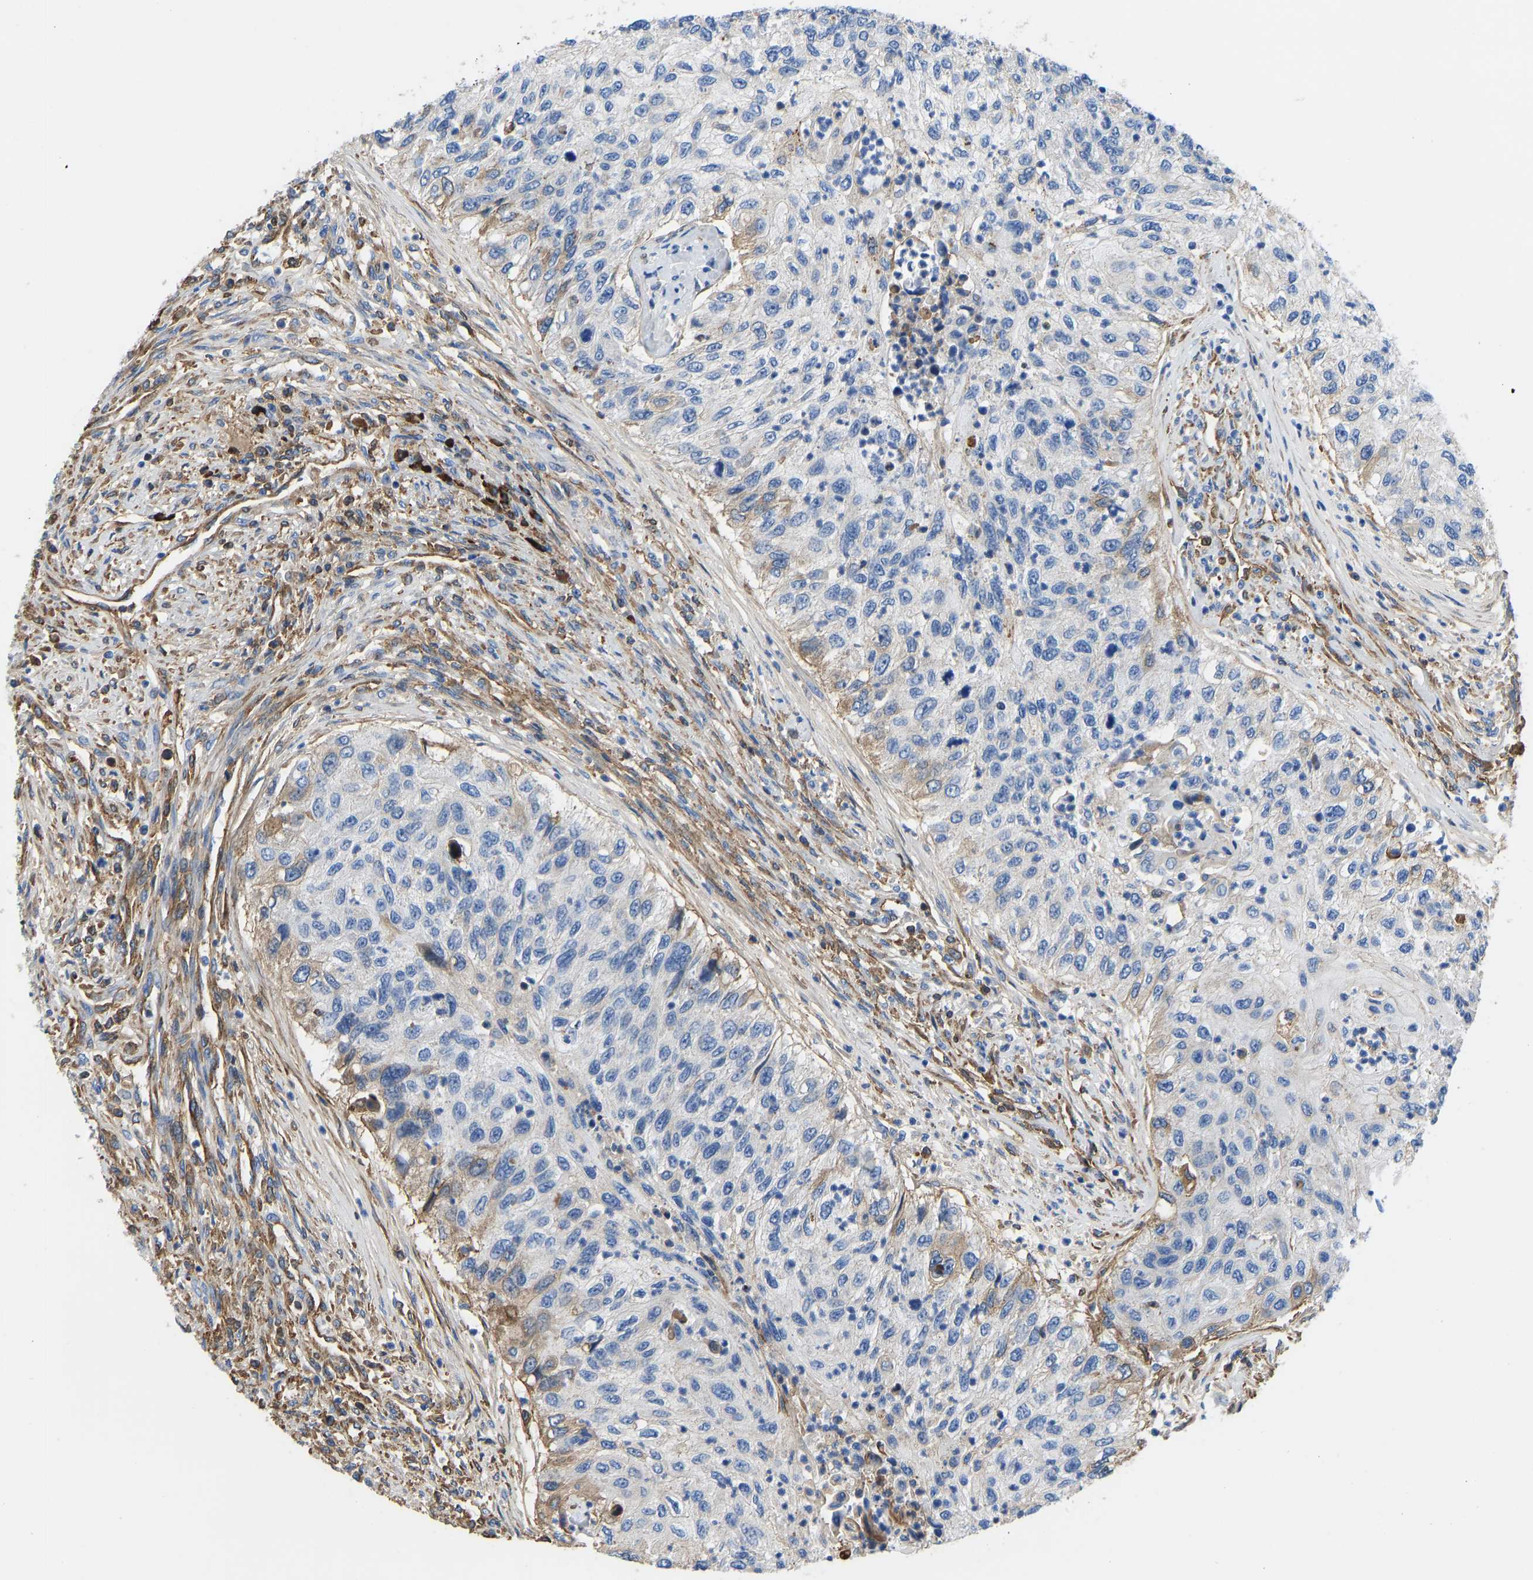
{"staining": {"intensity": "negative", "quantity": "none", "location": "none"}, "tissue": "urothelial cancer", "cell_type": "Tumor cells", "image_type": "cancer", "snomed": [{"axis": "morphology", "description": "Urothelial carcinoma, High grade"}, {"axis": "topography", "description": "Urinary bladder"}], "caption": "Urothelial cancer stained for a protein using IHC reveals no expression tumor cells.", "gene": "HSPG2", "patient": {"sex": "female", "age": 60}}